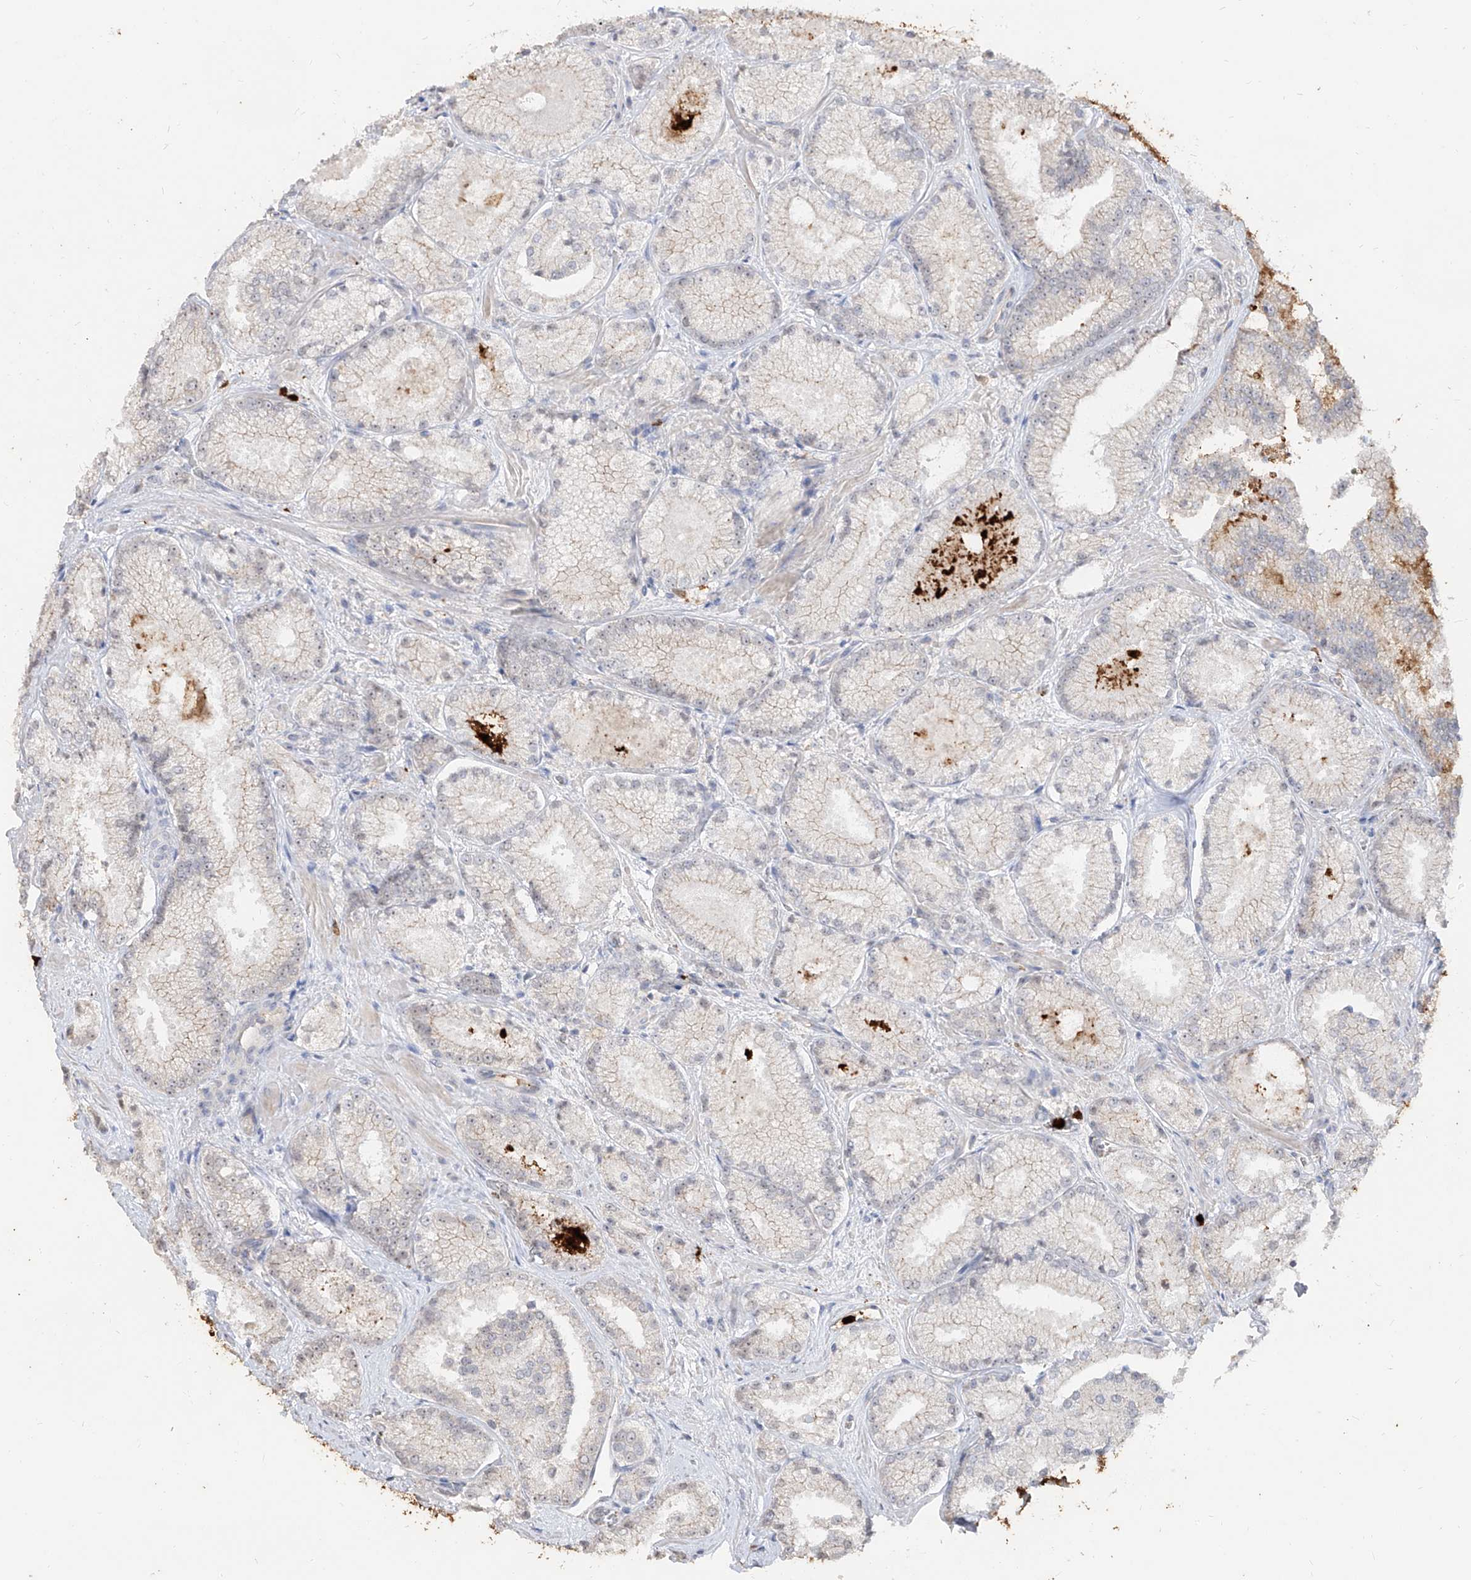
{"staining": {"intensity": "weak", "quantity": "<25%", "location": "cytoplasmic/membranous"}, "tissue": "prostate cancer", "cell_type": "Tumor cells", "image_type": "cancer", "snomed": [{"axis": "morphology", "description": "Adenocarcinoma, High grade"}, {"axis": "topography", "description": "Prostate"}], "caption": "A histopathology image of human prostate cancer (adenocarcinoma (high-grade)) is negative for staining in tumor cells.", "gene": "ZNF227", "patient": {"sex": "male", "age": 73}}